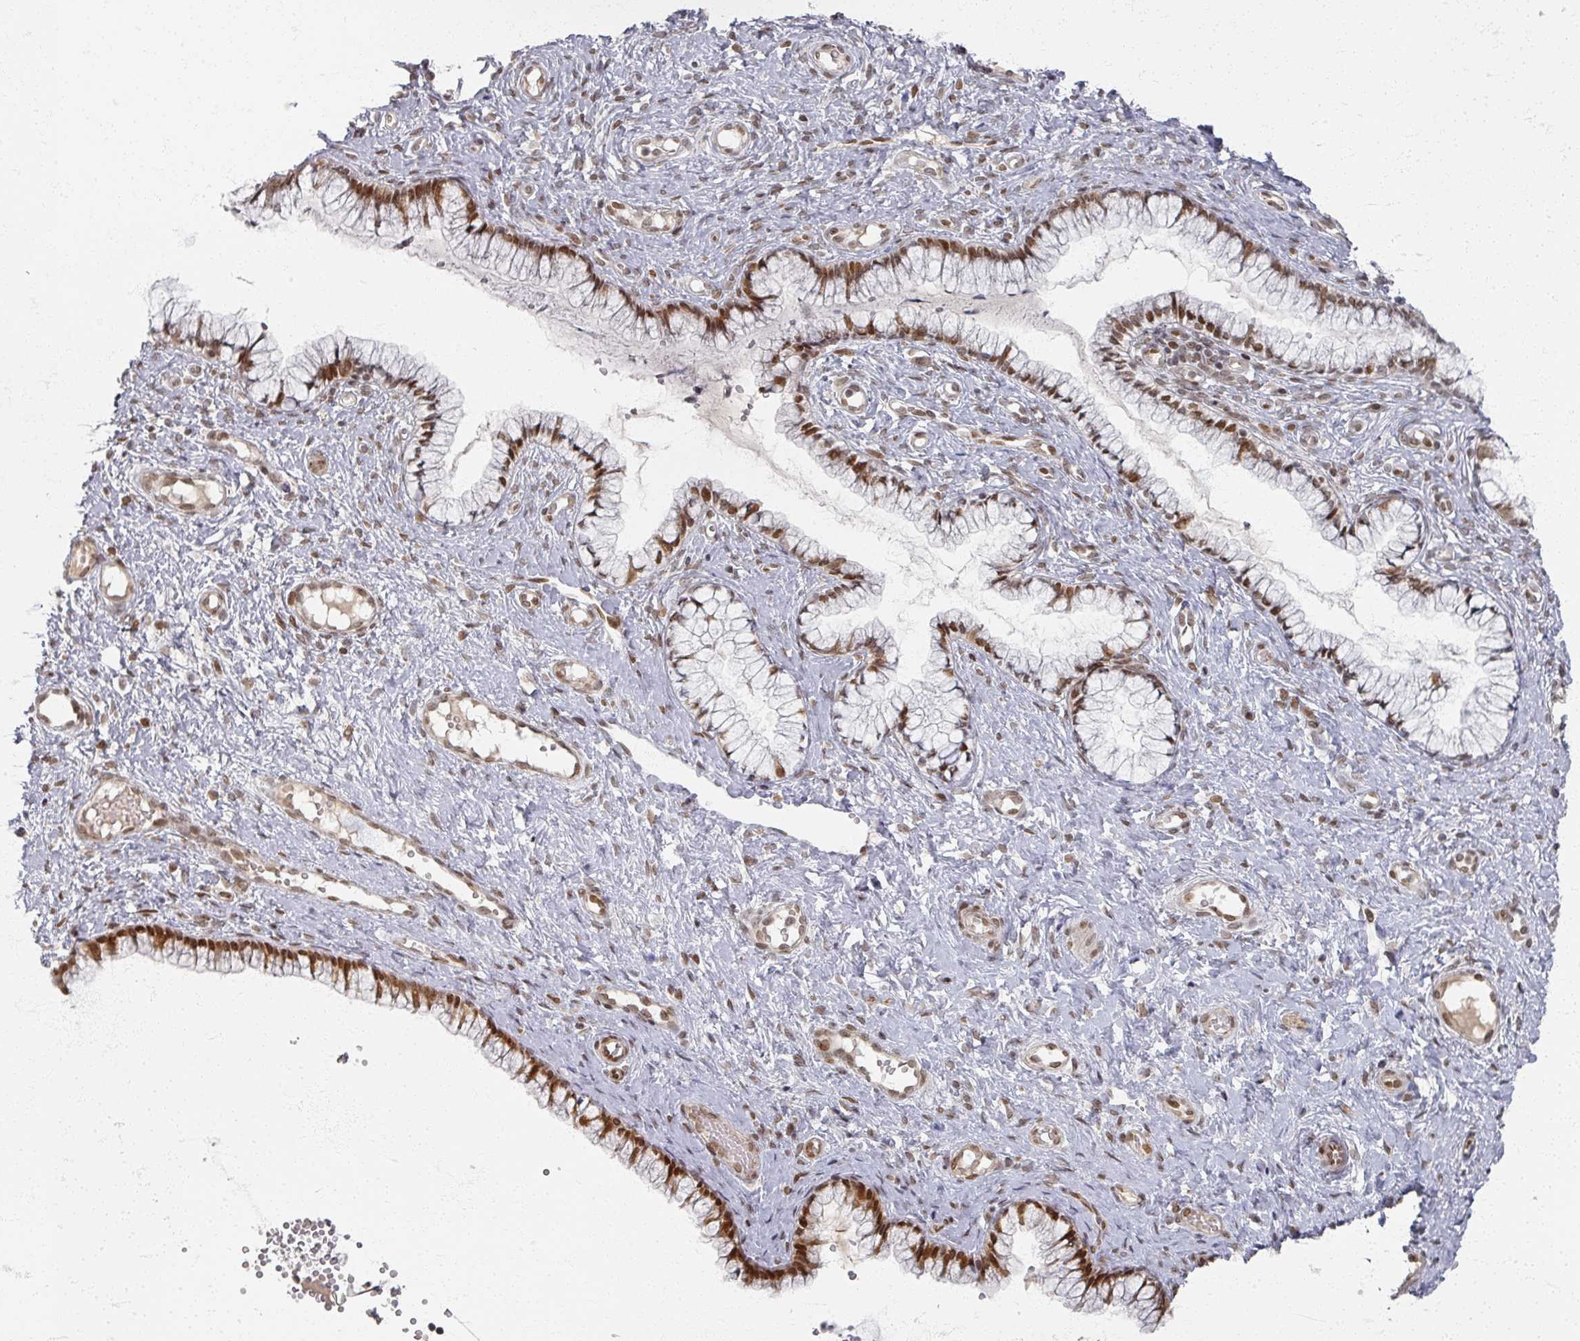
{"staining": {"intensity": "strong", "quantity": ">75%", "location": "nuclear"}, "tissue": "cervix", "cell_type": "Glandular cells", "image_type": "normal", "snomed": [{"axis": "morphology", "description": "Normal tissue, NOS"}, {"axis": "topography", "description": "Cervix"}], "caption": "DAB immunohistochemical staining of unremarkable cervix reveals strong nuclear protein staining in about >75% of glandular cells.", "gene": "PSKH1", "patient": {"sex": "female", "age": 36}}